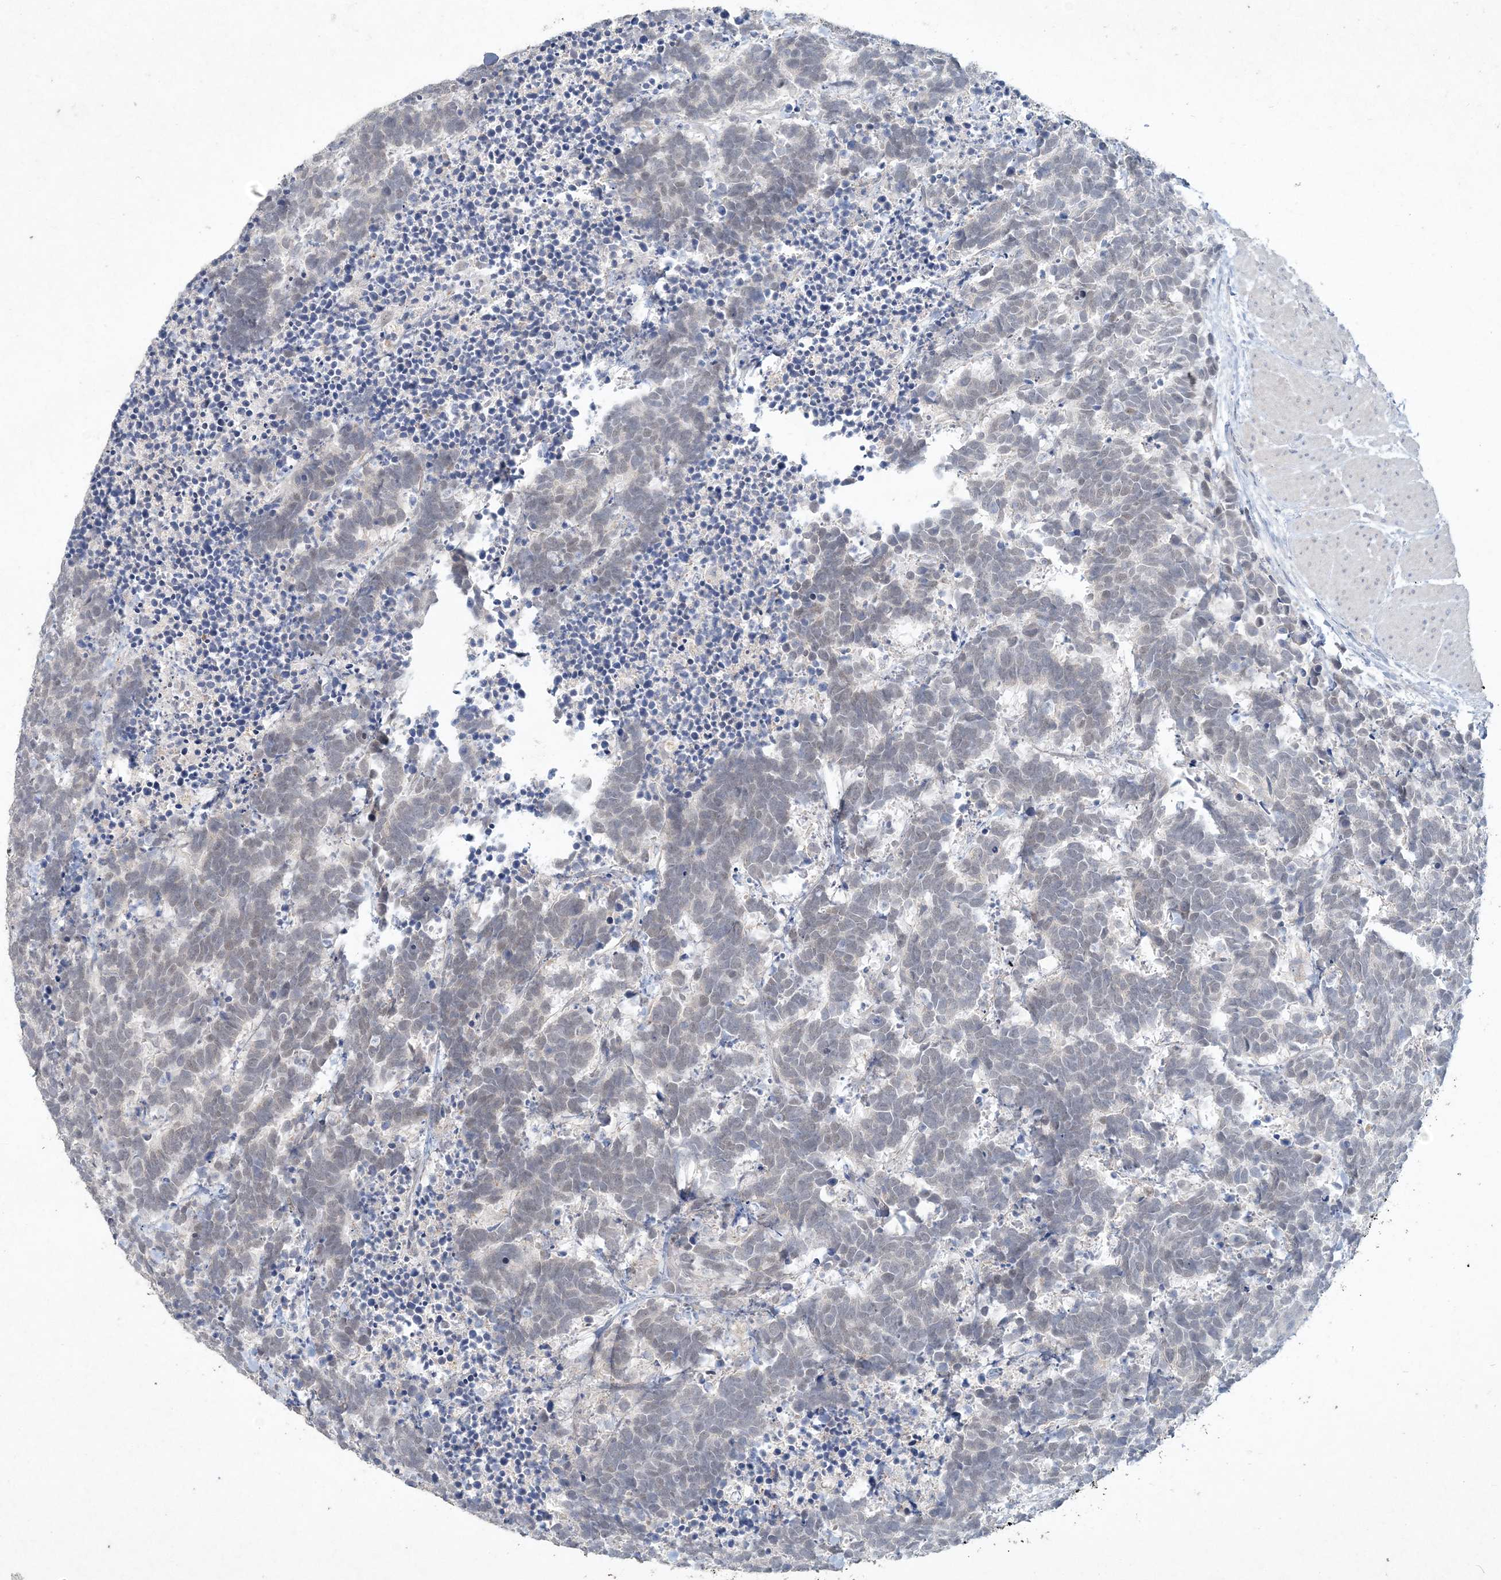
{"staining": {"intensity": "negative", "quantity": "none", "location": "none"}, "tissue": "carcinoid", "cell_type": "Tumor cells", "image_type": "cancer", "snomed": [{"axis": "morphology", "description": "Carcinoma, NOS"}, {"axis": "morphology", "description": "Carcinoid, malignant, NOS"}, {"axis": "topography", "description": "Urinary bladder"}], "caption": "Tumor cells show no significant protein positivity in carcinoid. The staining was performed using DAB (3,3'-diaminobenzidine) to visualize the protein expression in brown, while the nuclei were stained in blue with hematoxylin (Magnification: 20x).", "gene": "DNAH5", "patient": {"sex": "male", "age": 57}}